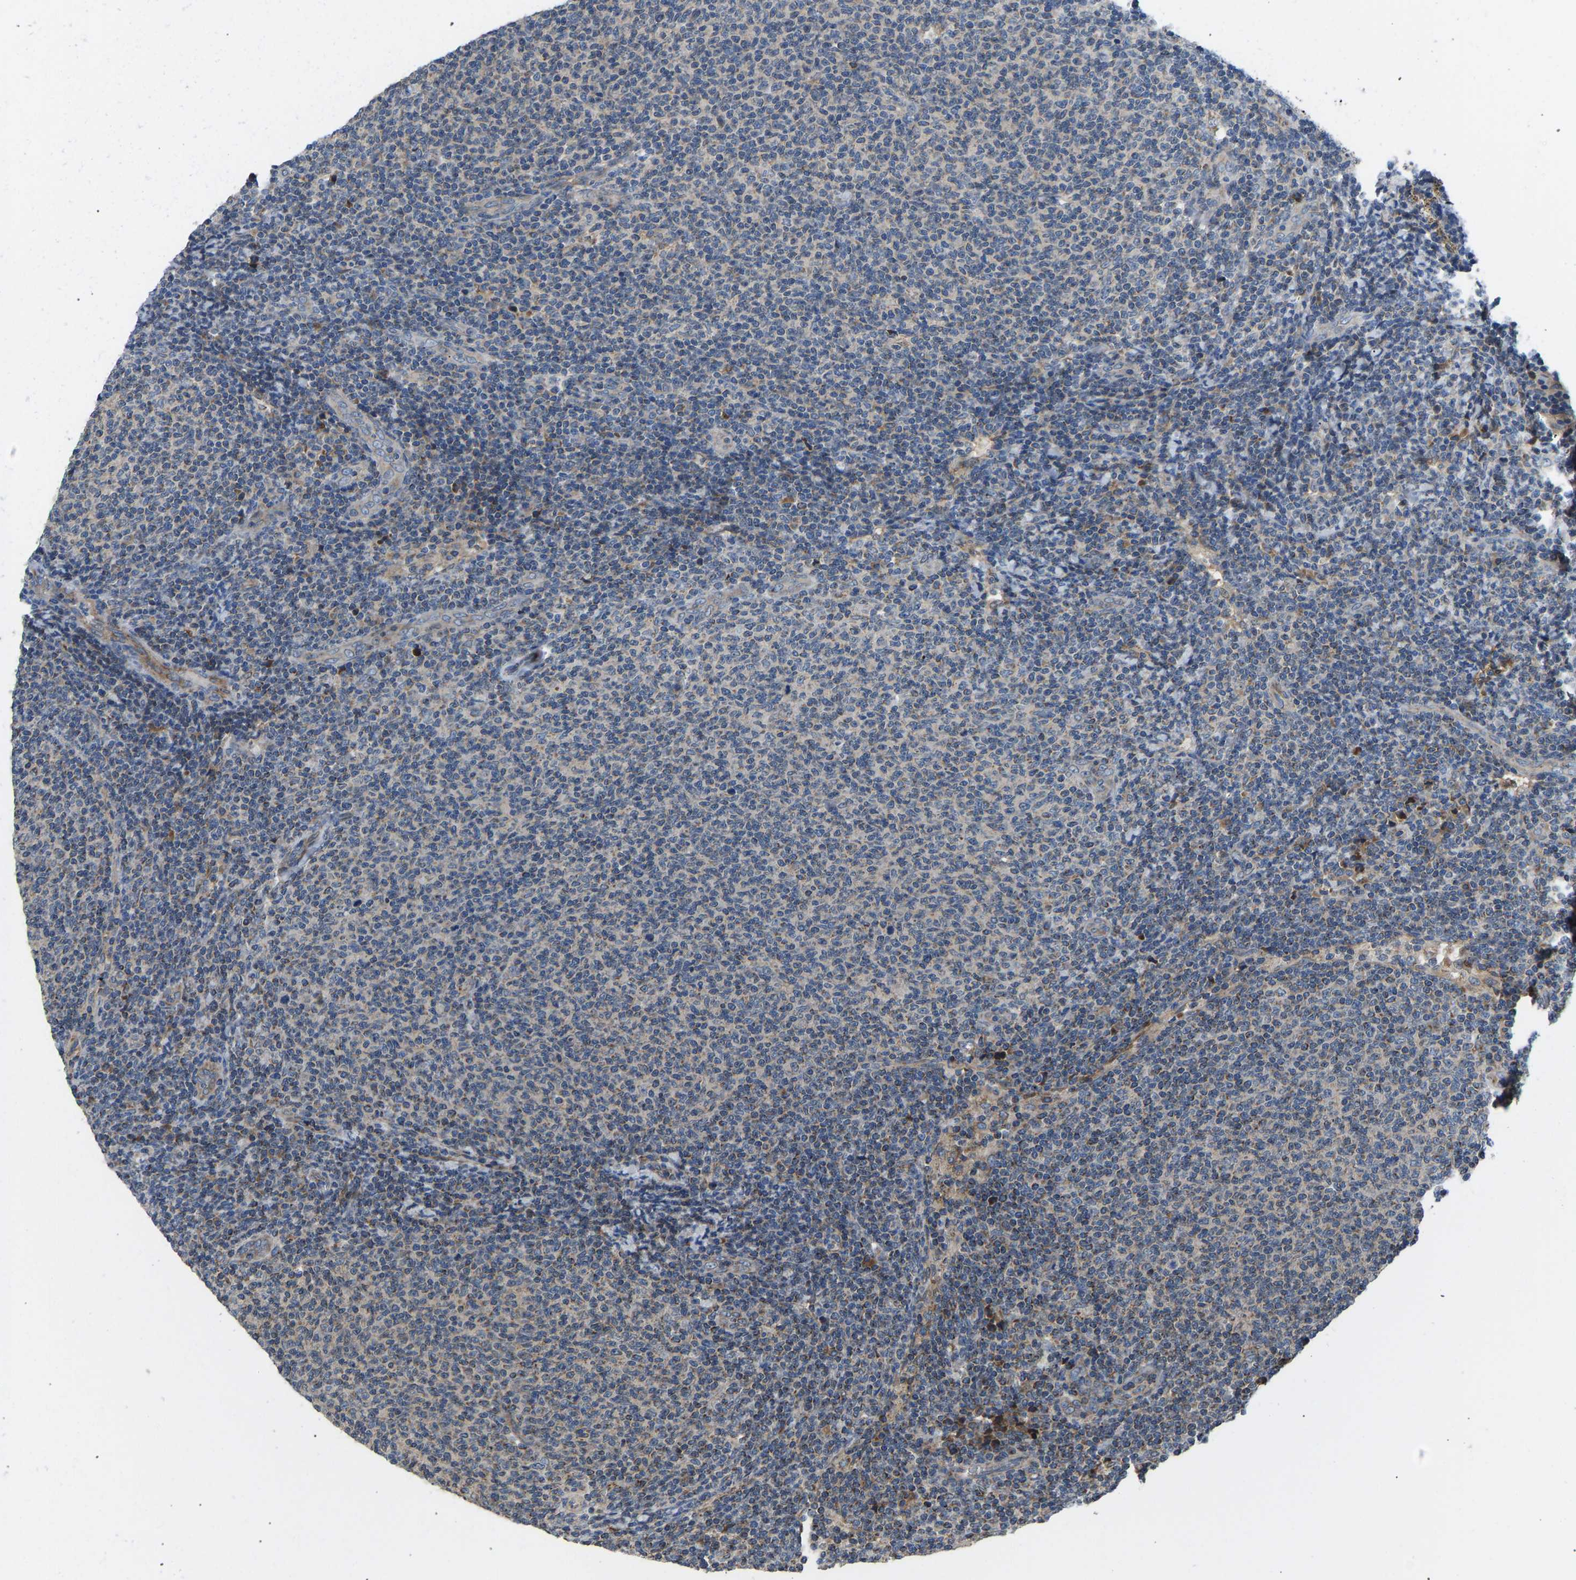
{"staining": {"intensity": "weak", "quantity": "<25%", "location": "cytoplasmic/membranous"}, "tissue": "lymphoma", "cell_type": "Tumor cells", "image_type": "cancer", "snomed": [{"axis": "morphology", "description": "Malignant lymphoma, non-Hodgkin's type, Low grade"}, {"axis": "topography", "description": "Lymph node"}], "caption": "The IHC micrograph has no significant positivity in tumor cells of lymphoma tissue. (DAB IHC, high magnification).", "gene": "RBP1", "patient": {"sex": "male", "age": 66}}